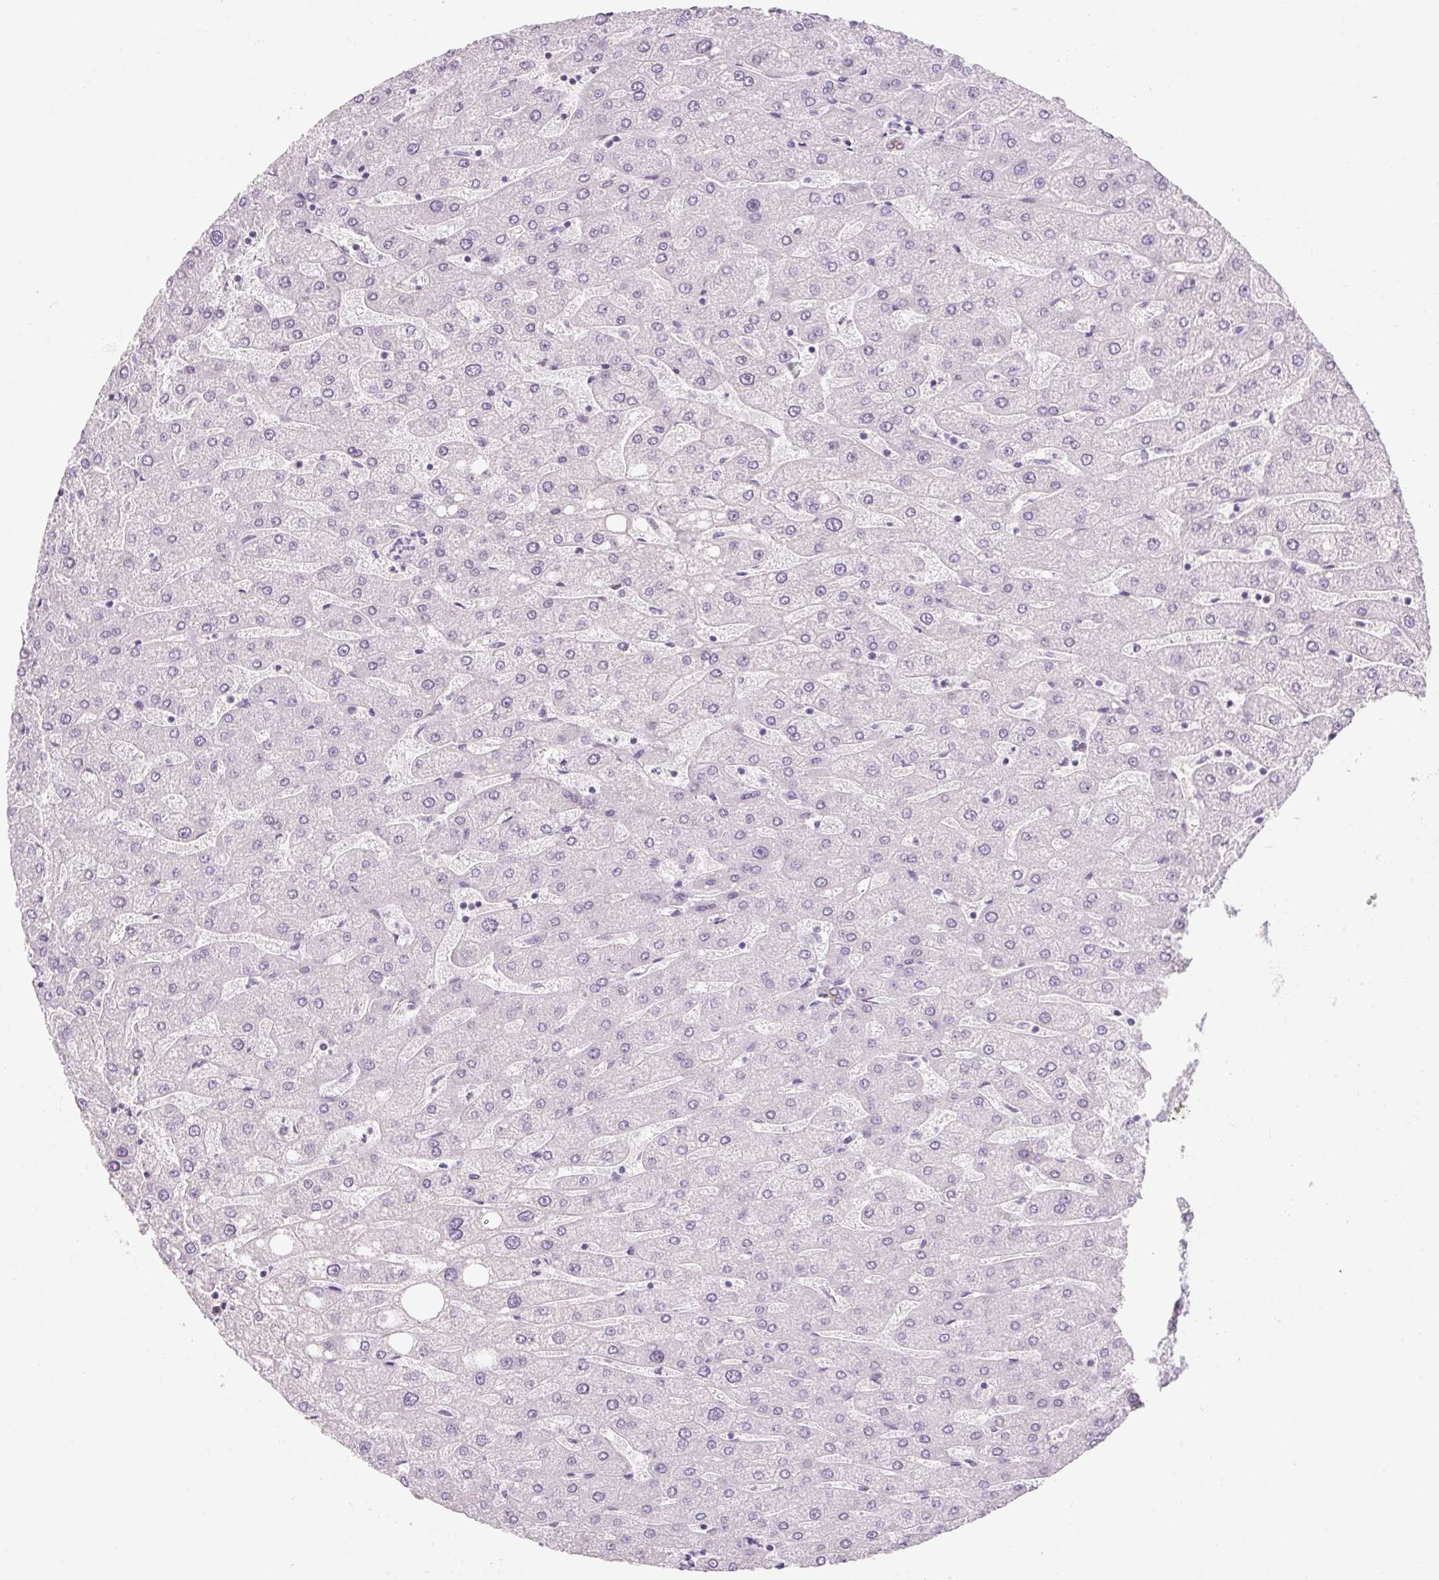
{"staining": {"intensity": "negative", "quantity": "none", "location": "none"}, "tissue": "liver", "cell_type": "Cholangiocytes", "image_type": "normal", "snomed": [{"axis": "morphology", "description": "Normal tissue, NOS"}, {"axis": "topography", "description": "Liver"}], "caption": "Cholangiocytes are negative for protein expression in normal human liver.", "gene": "RPTN", "patient": {"sex": "male", "age": 67}}